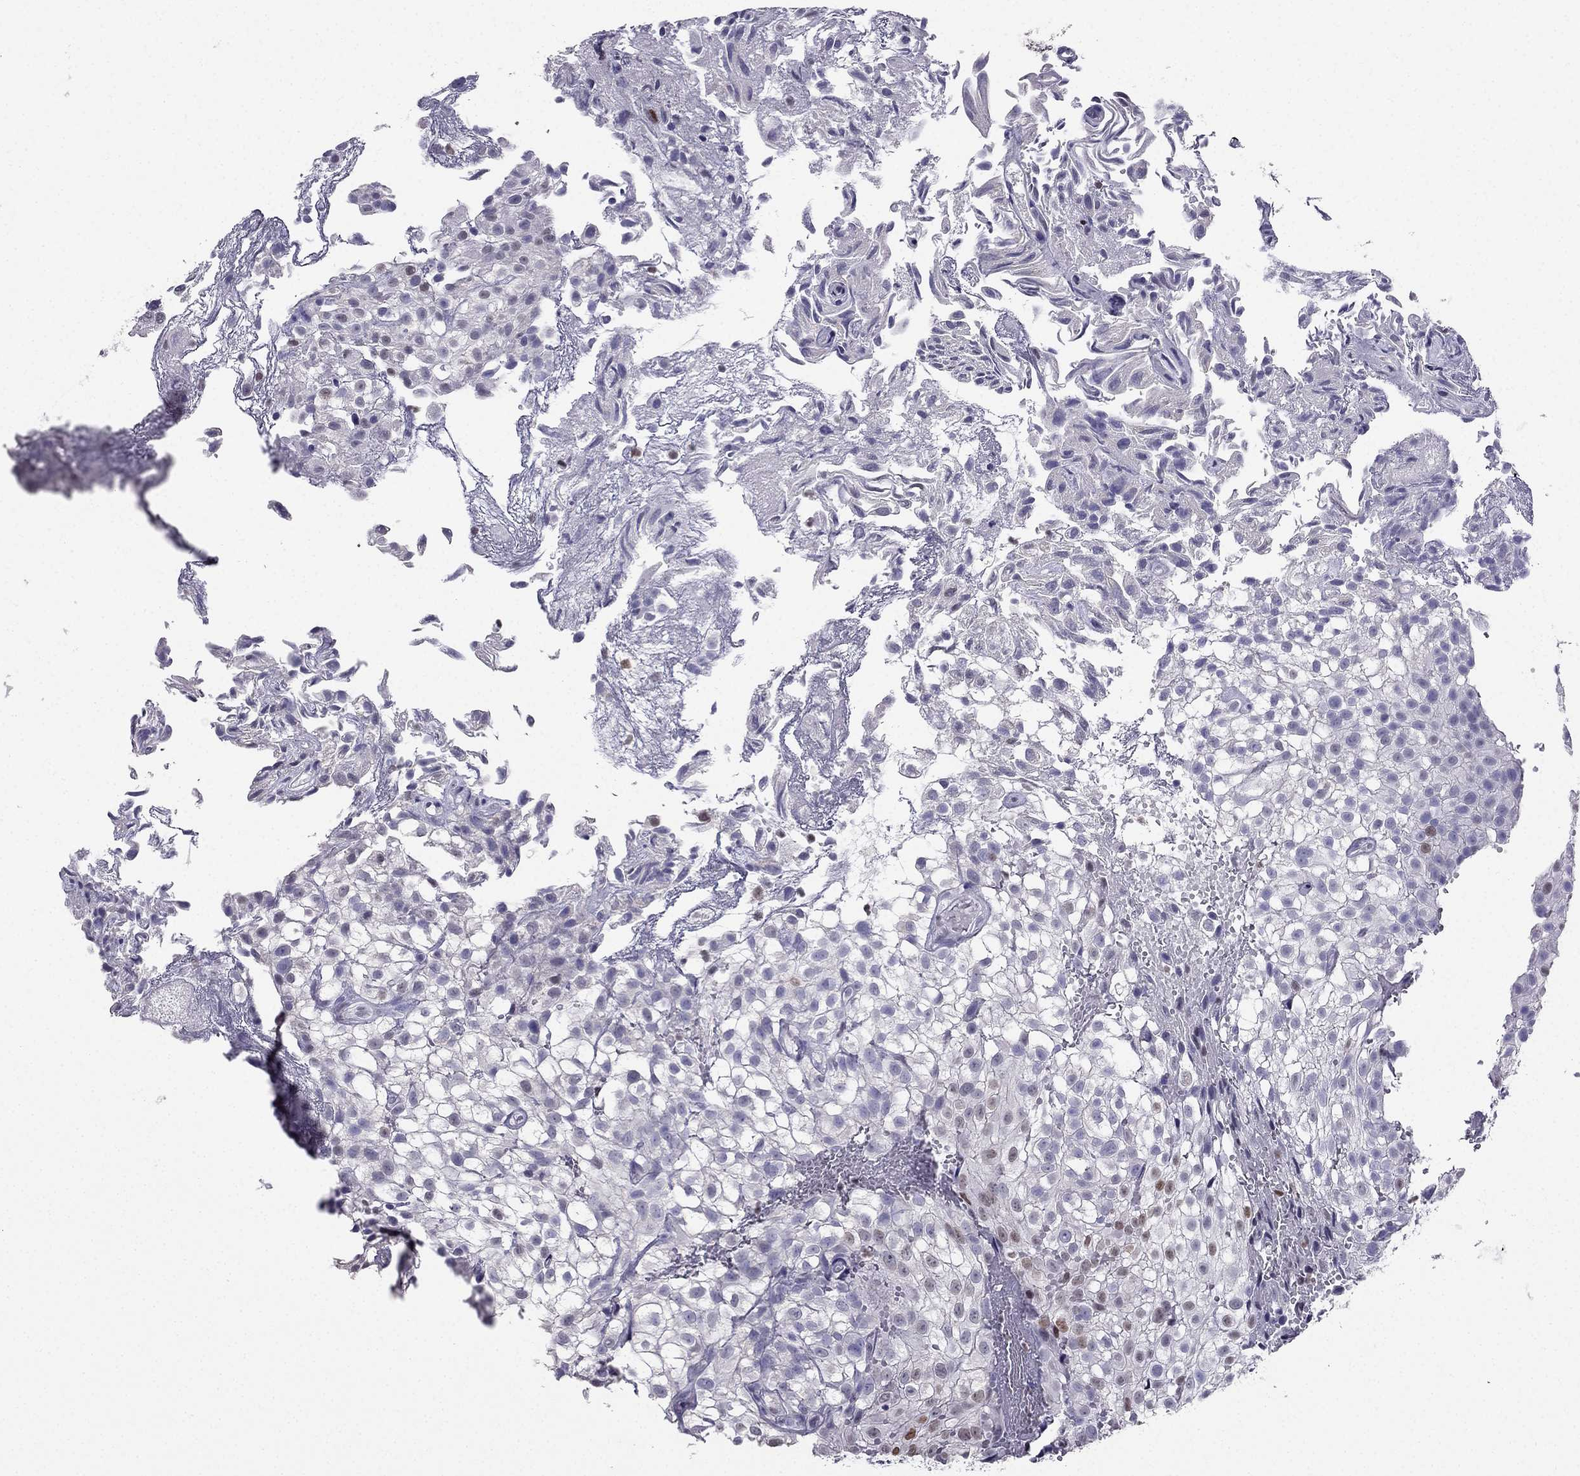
{"staining": {"intensity": "negative", "quantity": "none", "location": "none"}, "tissue": "urothelial cancer", "cell_type": "Tumor cells", "image_type": "cancer", "snomed": [{"axis": "morphology", "description": "Urothelial carcinoma, High grade"}, {"axis": "topography", "description": "Urinary bladder"}], "caption": "An IHC histopathology image of urothelial cancer is shown. There is no staining in tumor cells of urothelial cancer.", "gene": "ARID3A", "patient": {"sex": "male", "age": 56}}